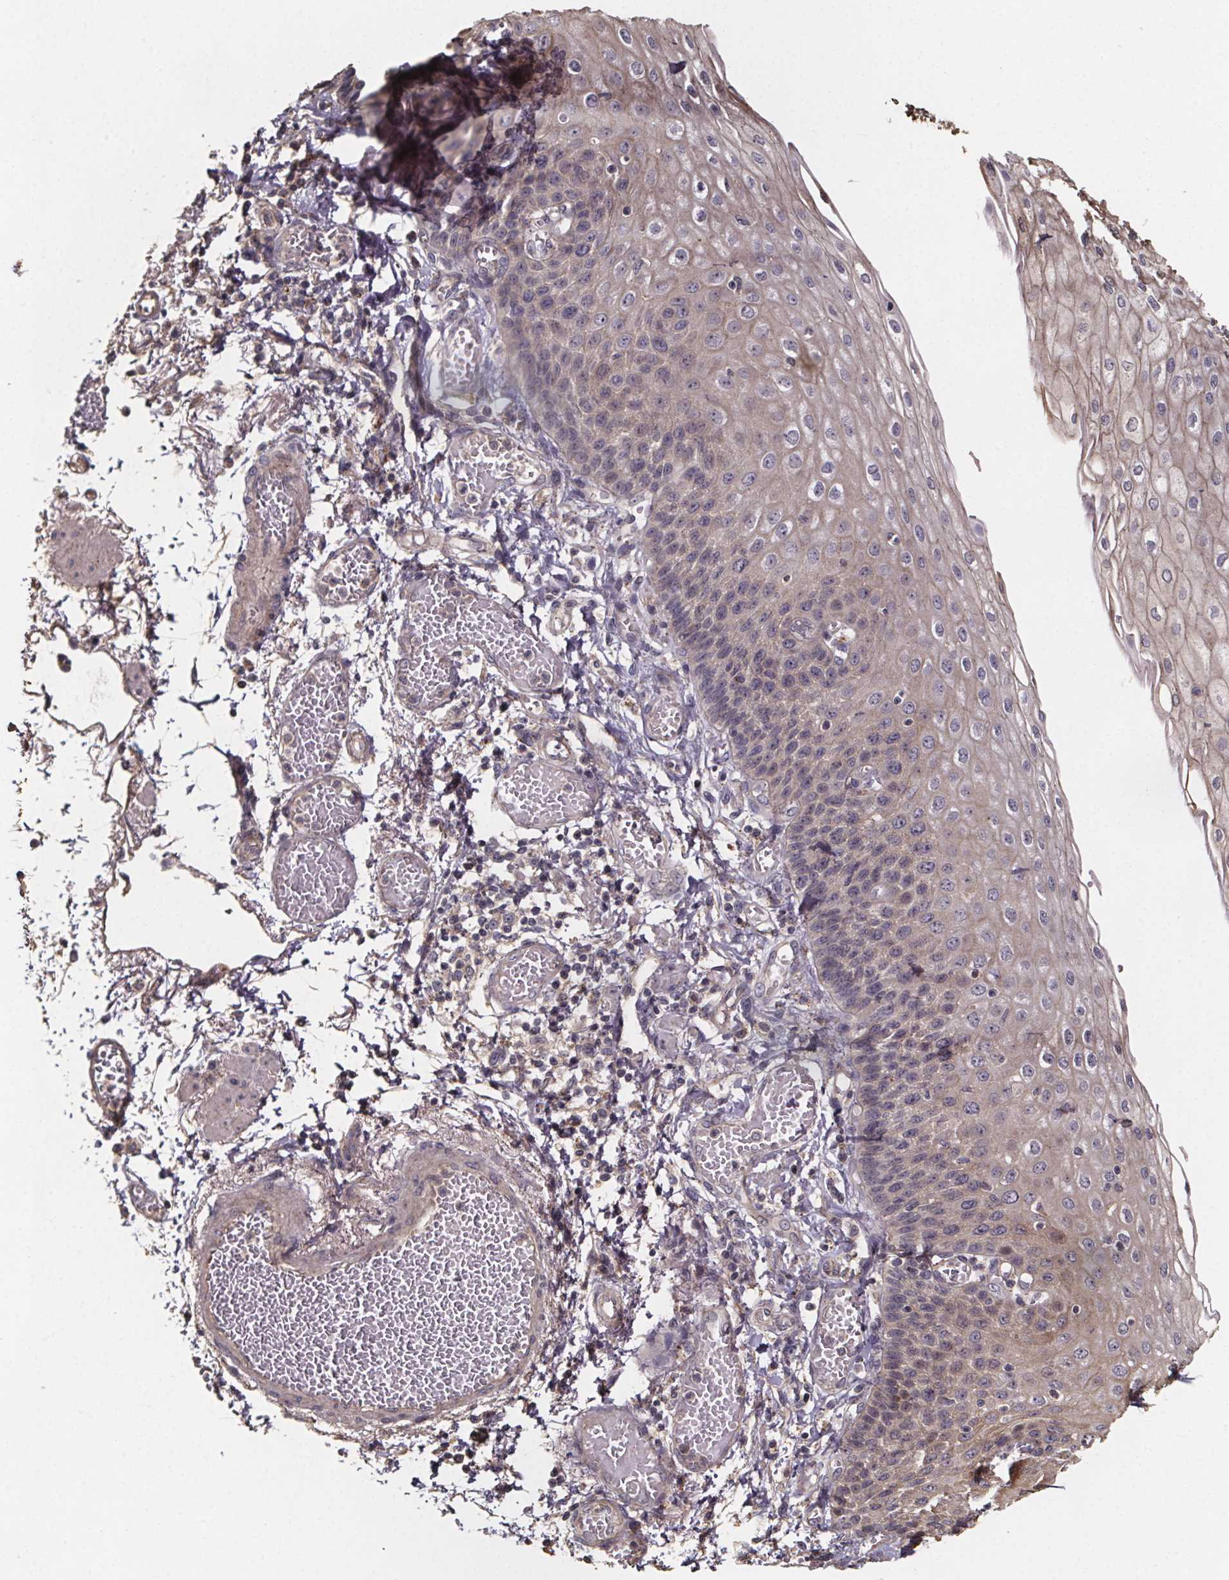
{"staining": {"intensity": "weak", "quantity": "25%-75%", "location": "cytoplasmic/membranous"}, "tissue": "esophagus", "cell_type": "Squamous epithelial cells", "image_type": "normal", "snomed": [{"axis": "morphology", "description": "Normal tissue, NOS"}, {"axis": "morphology", "description": "Adenocarcinoma, NOS"}, {"axis": "topography", "description": "Esophagus"}], "caption": "A brown stain shows weak cytoplasmic/membranous expression of a protein in squamous epithelial cells of unremarkable esophagus. The protein of interest is stained brown, and the nuclei are stained in blue (DAB IHC with brightfield microscopy, high magnification).", "gene": "ZNF879", "patient": {"sex": "male", "age": 81}}